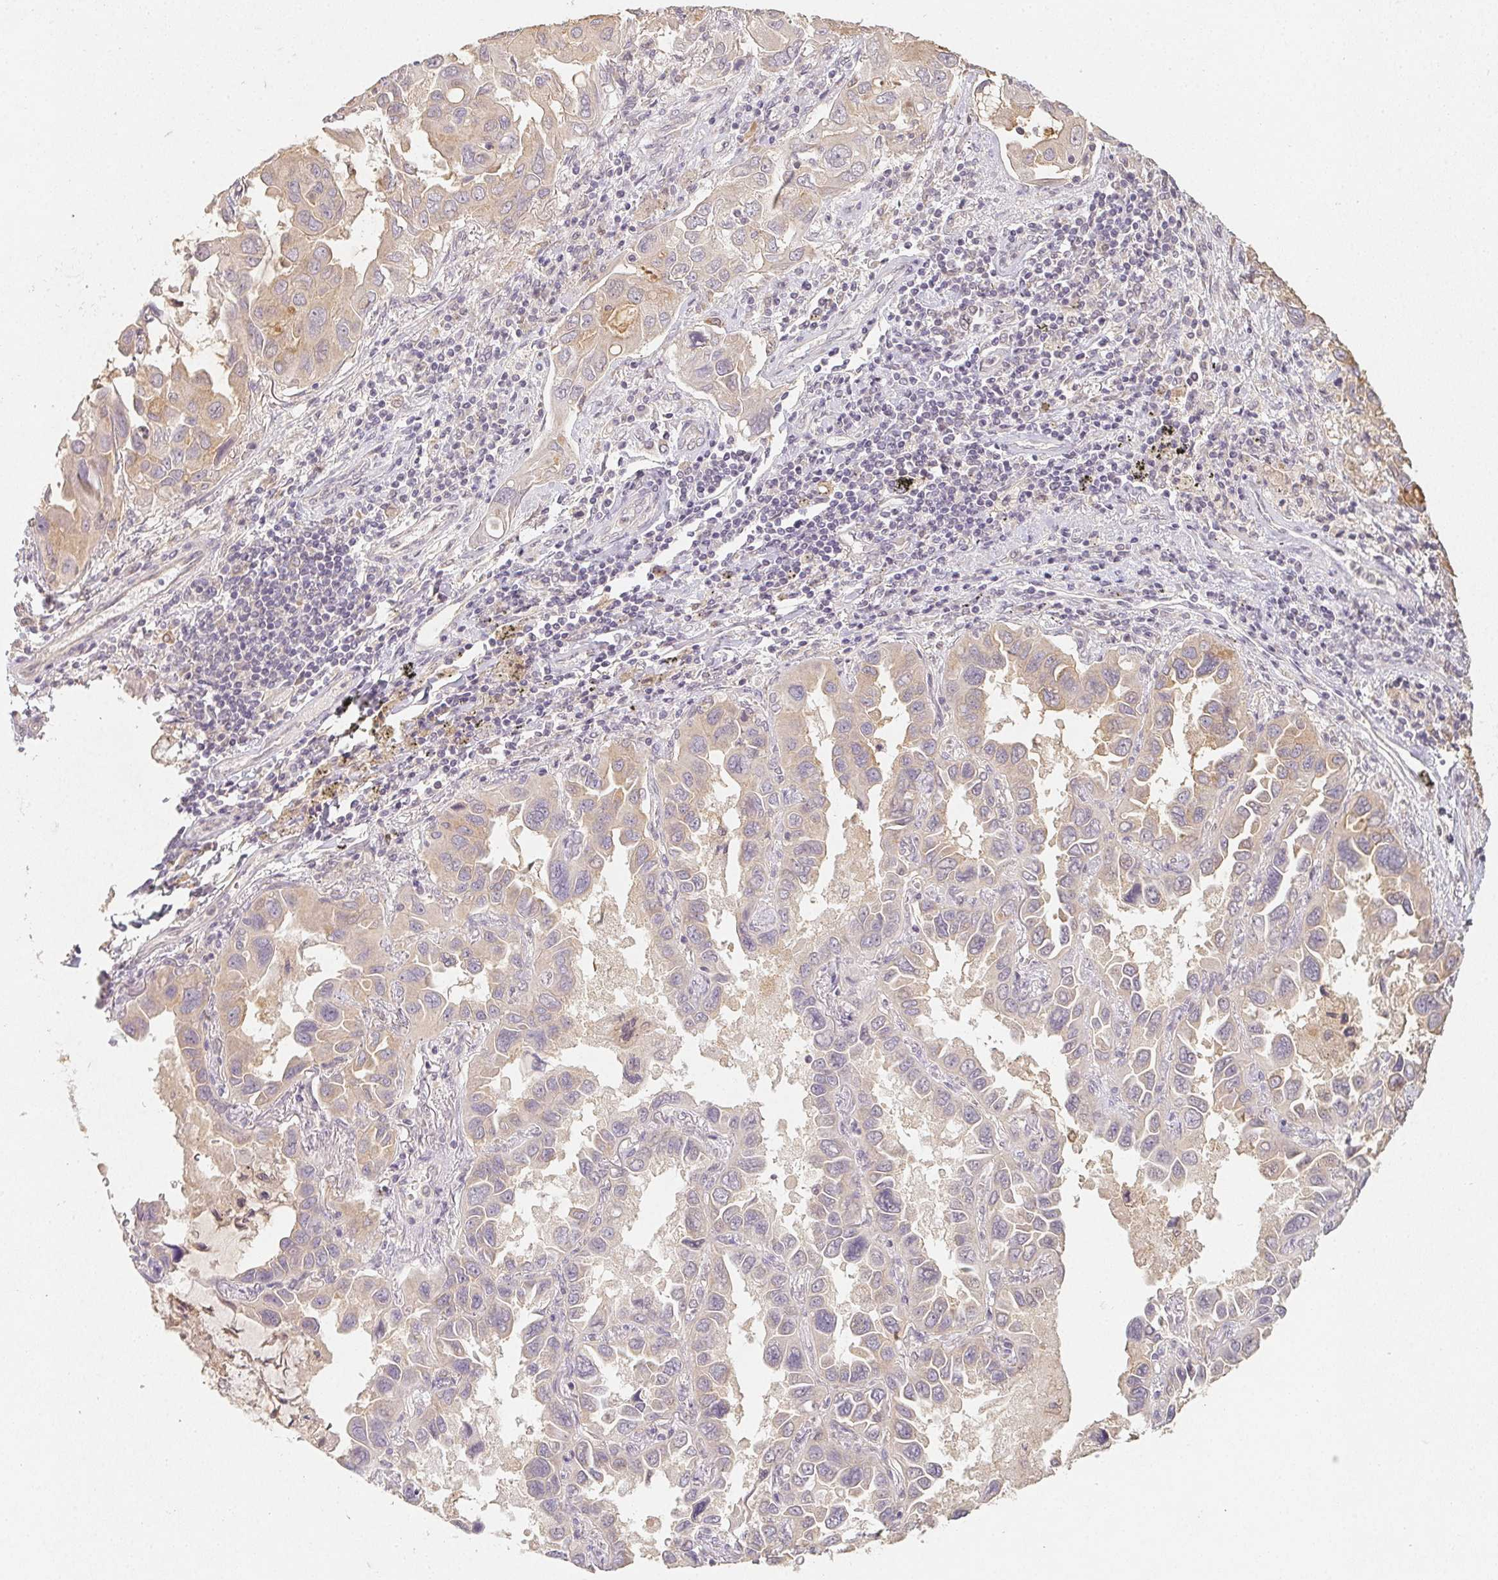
{"staining": {"intensity": "weak", "quantity": "25%-75%", "location": "cytoplasmic/membranous"}, "tissue": "lung cancer", "cell_type": "Tumor cells", "image_type": "cancer", "snomed": [{"axis": "morphology", "description": "Adenocarcinoma, NOS"}, {"axis": "topography", "description": "Lung"}], "caption": "Lung adenocarcinoma stained for a protein displays weak cytoplasmic/membranous positivity in tumor cells. (brown staining indicates protein expression, while blue staining denotes nuclei).", "gene": "SOAT1", "patient": {"sex": "male", "age": 64}}